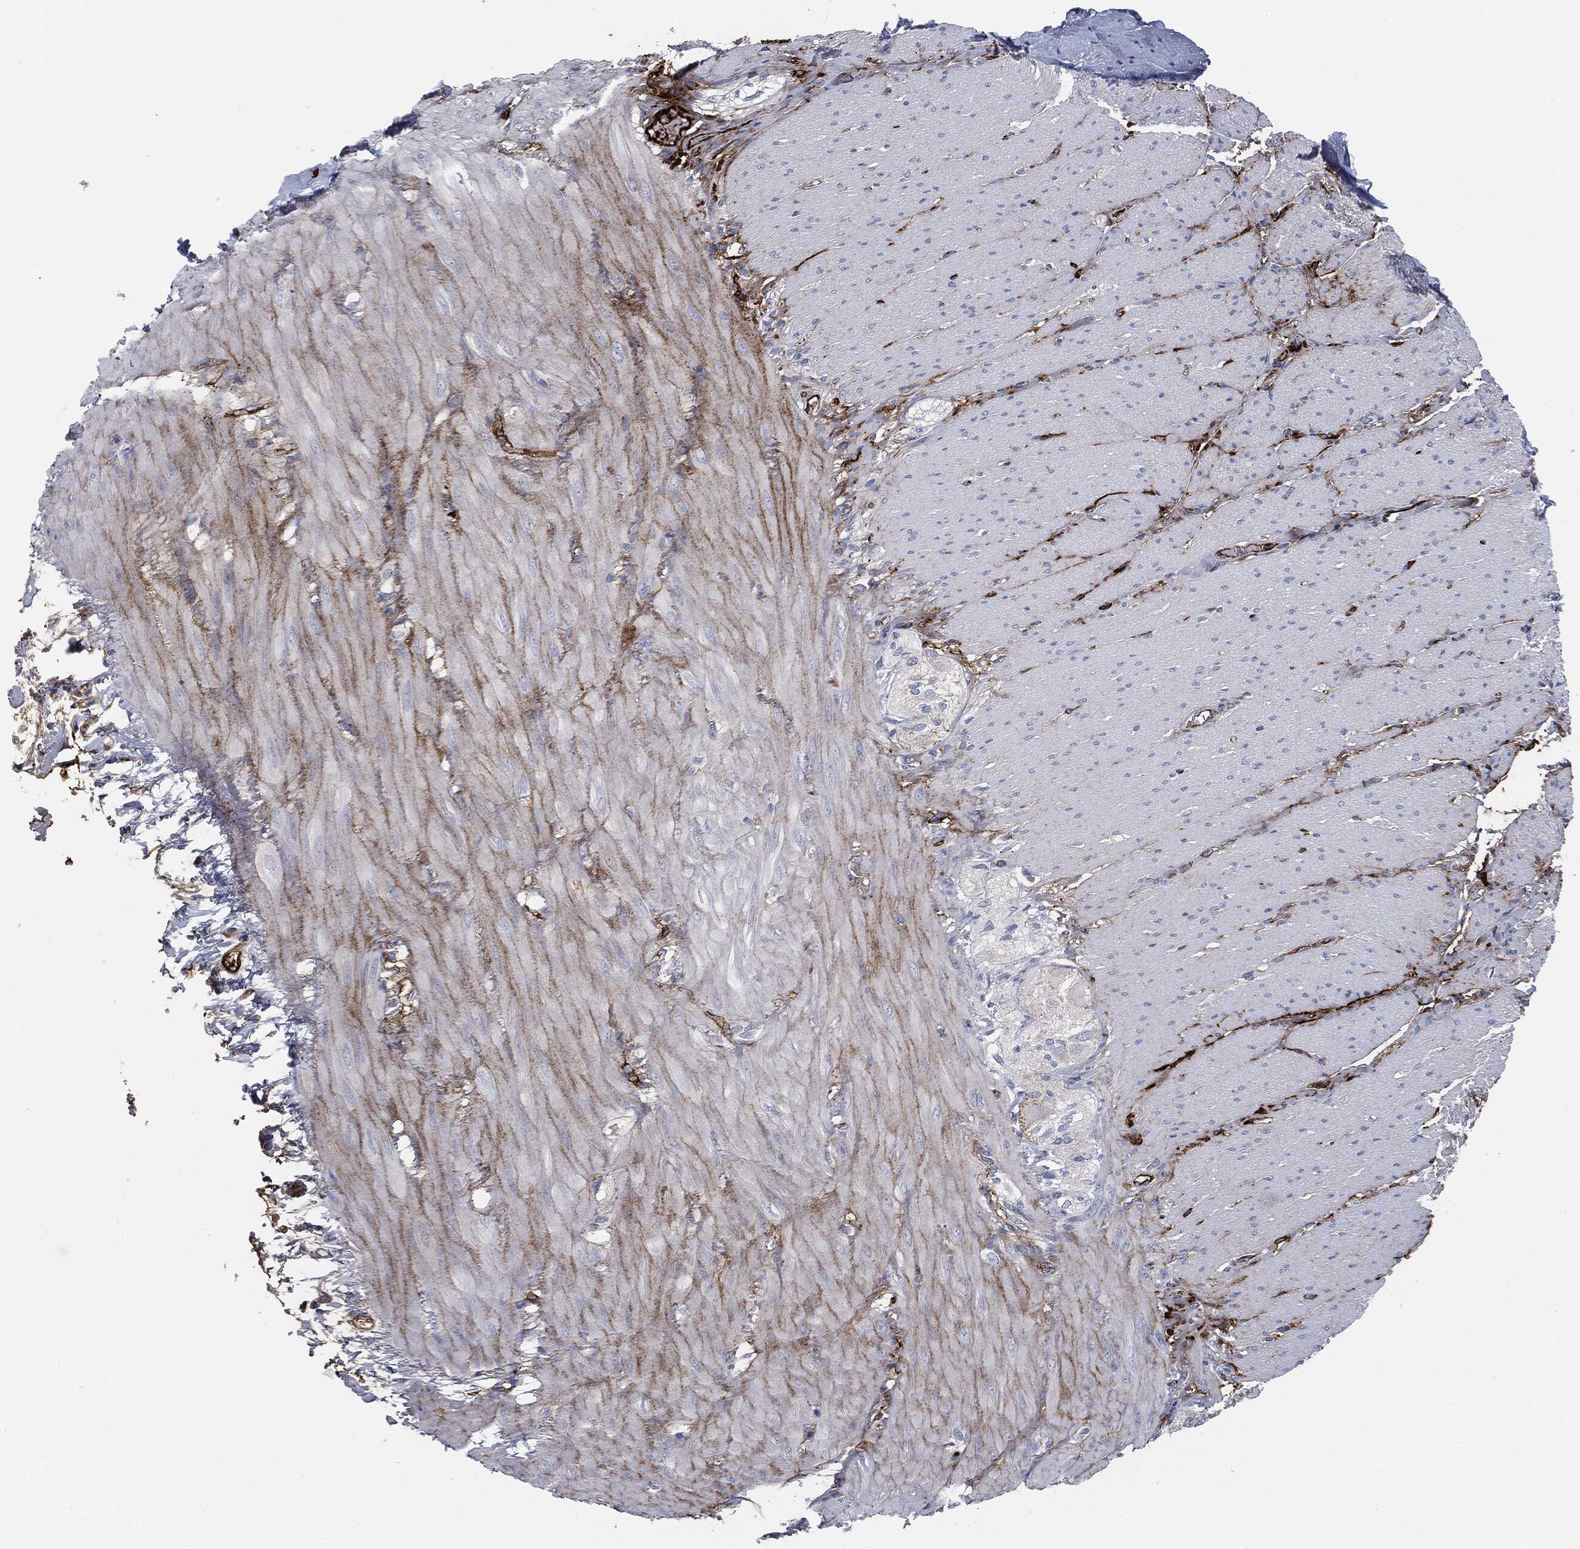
{"staining": {"intensity": "negative", "quantity": "none", "location": "none"}, "tissue": "soft tissue", "cell_type": "Fibroblasts", "image_type": "normal", "snomed": [{"axis": "morphology", "description": "Normal tissue, NOS"}, {"axis": "topography", "description": "Smooth muscle"}, {"axis": "topography", "description": "Duodenum"}, {"axis": "topography", "description": "Peripheral nerve tissue"}], "caption": "Immunohistochemical staining of unremarkable human soft tissue demonstrates no significant staining in fibroblasts.", "gene": "APOB", "patient": {"sex": "female", "age": 61}}